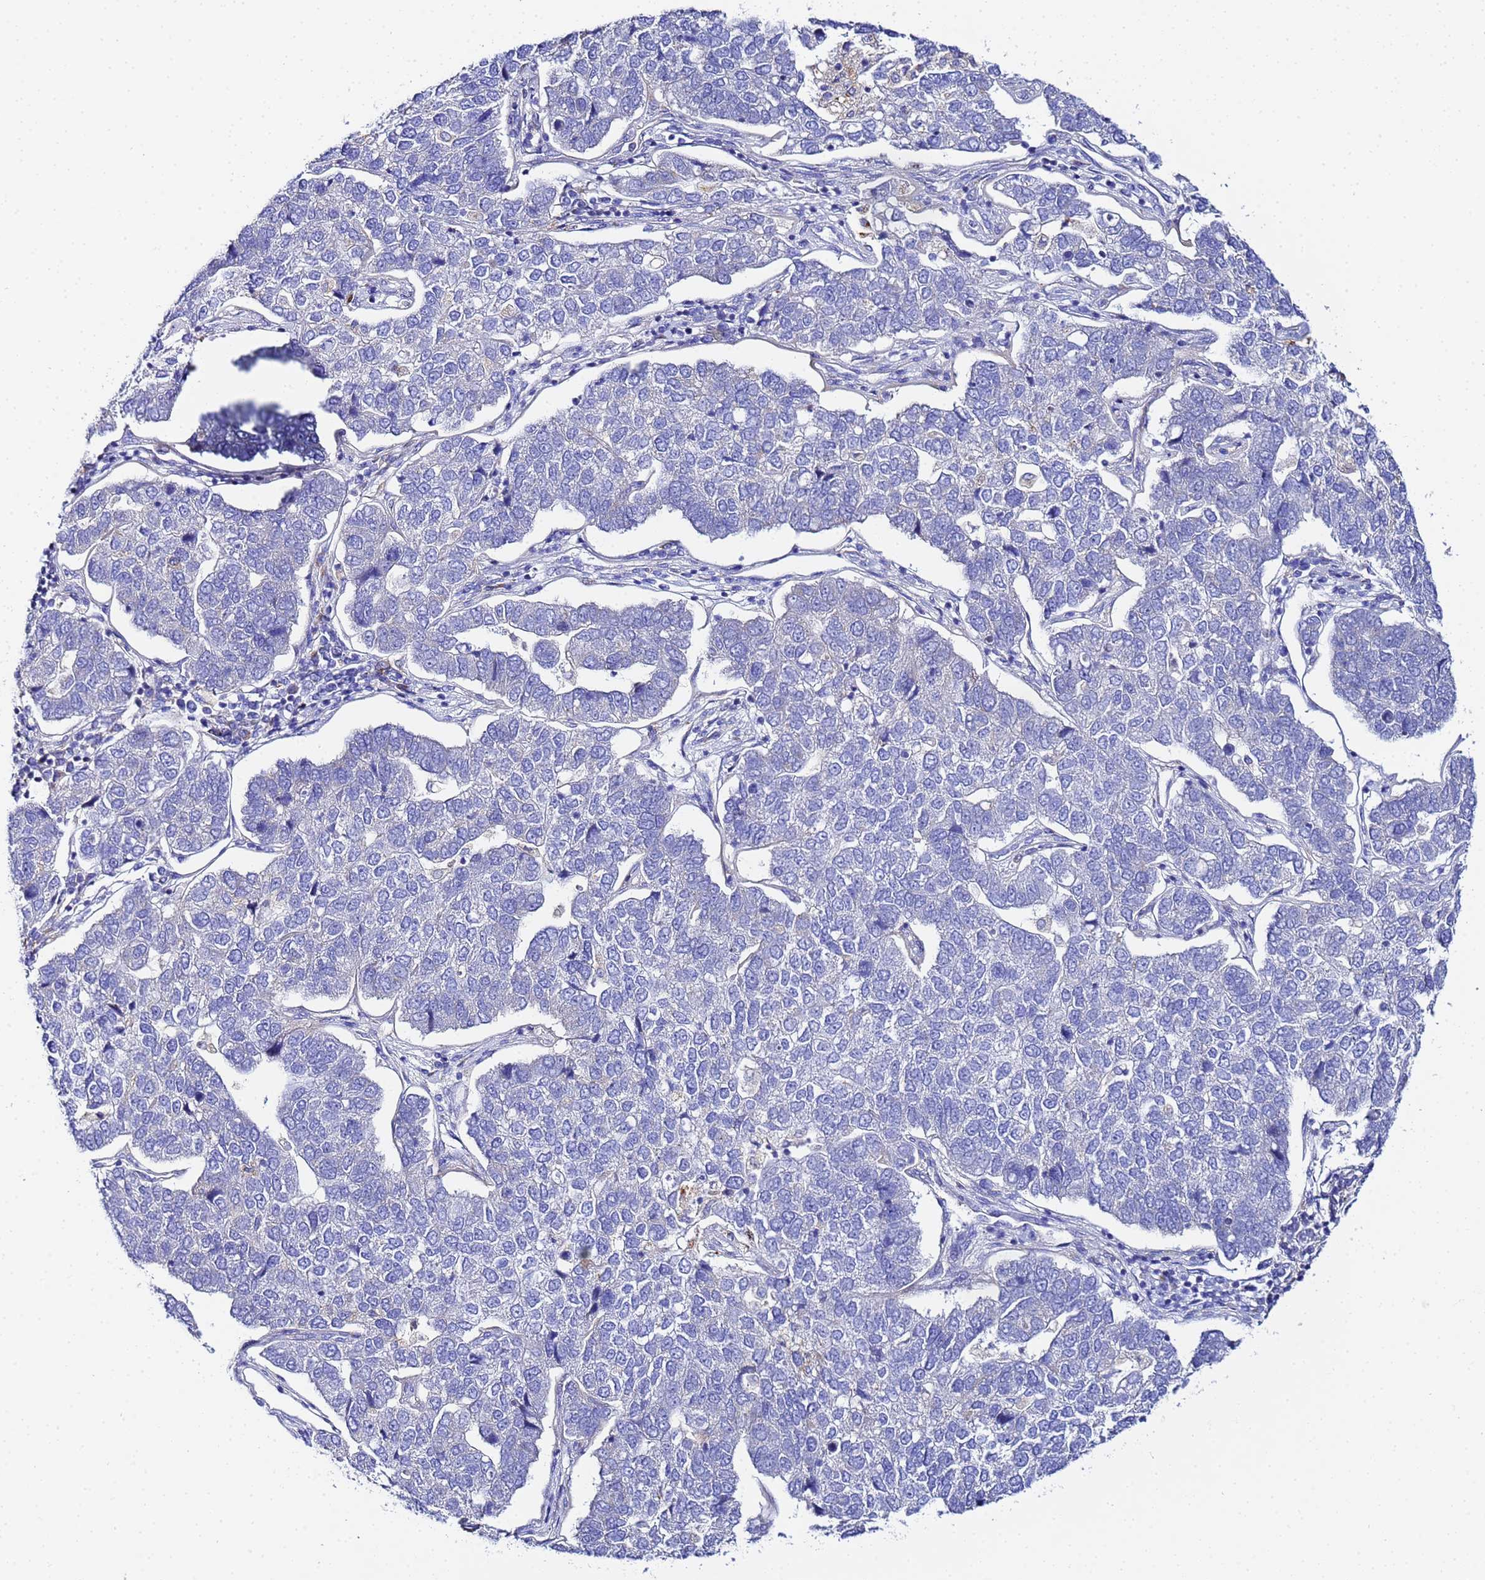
{"staining": {"intensity": "negative", "quantity": "none", "location": "none"}, "tissue": "pancreatic cancer", "cell_type": "Tumor cells", "image_type": "cancer", "snomed": [{"axis": "morphology", "description": "Adenocarcinoma, NOS"}, {"axis": "topography", "description": "Pancreas"}], "caption": "Pancreatic cancer (adenocarcinoma) stained for a protein using IHC reveals no positivity tumor cells.", "gene": "VTI1B", "patient": {"sex": "female", "age": 61}}